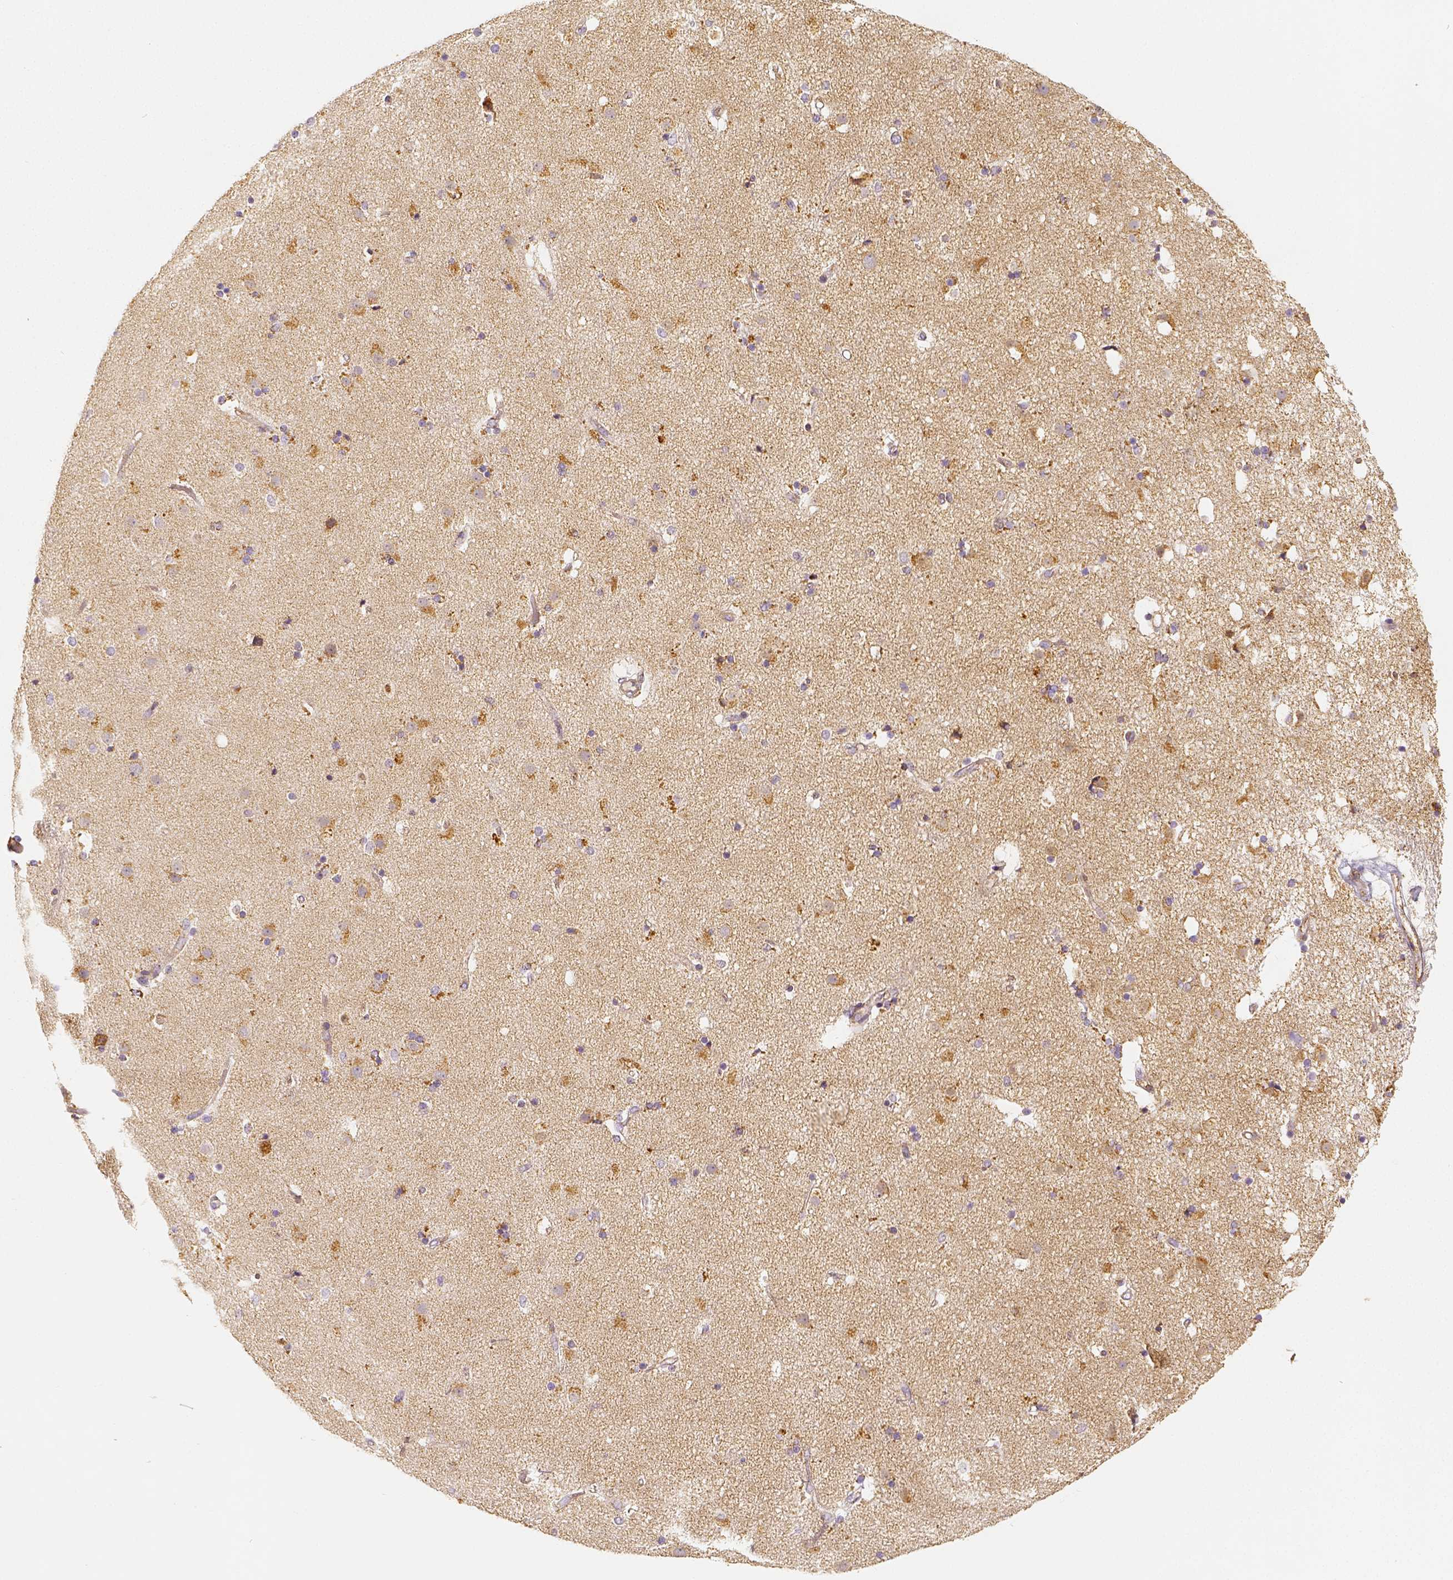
{"staining": {"intensity": "moderate", "quantity": ">75%", "location": "cytoplasmic/membranous"}, "tissue": "caudate", "cell_type": "Glial cells", "image_type": "normal", "snomed": [{"axis": "morphology", "description": "Normal tissue, NOS"}, {"axis": "topography", "description": "Lateral ventricle wall"}], "caption": "A photomicrograph of human caudate stained for a protein reveals moderate cytoplasmic/membranous brown staining in glial cells.", "gene": "PGAM5", "patient": {"sex": "female", "age": 71}}